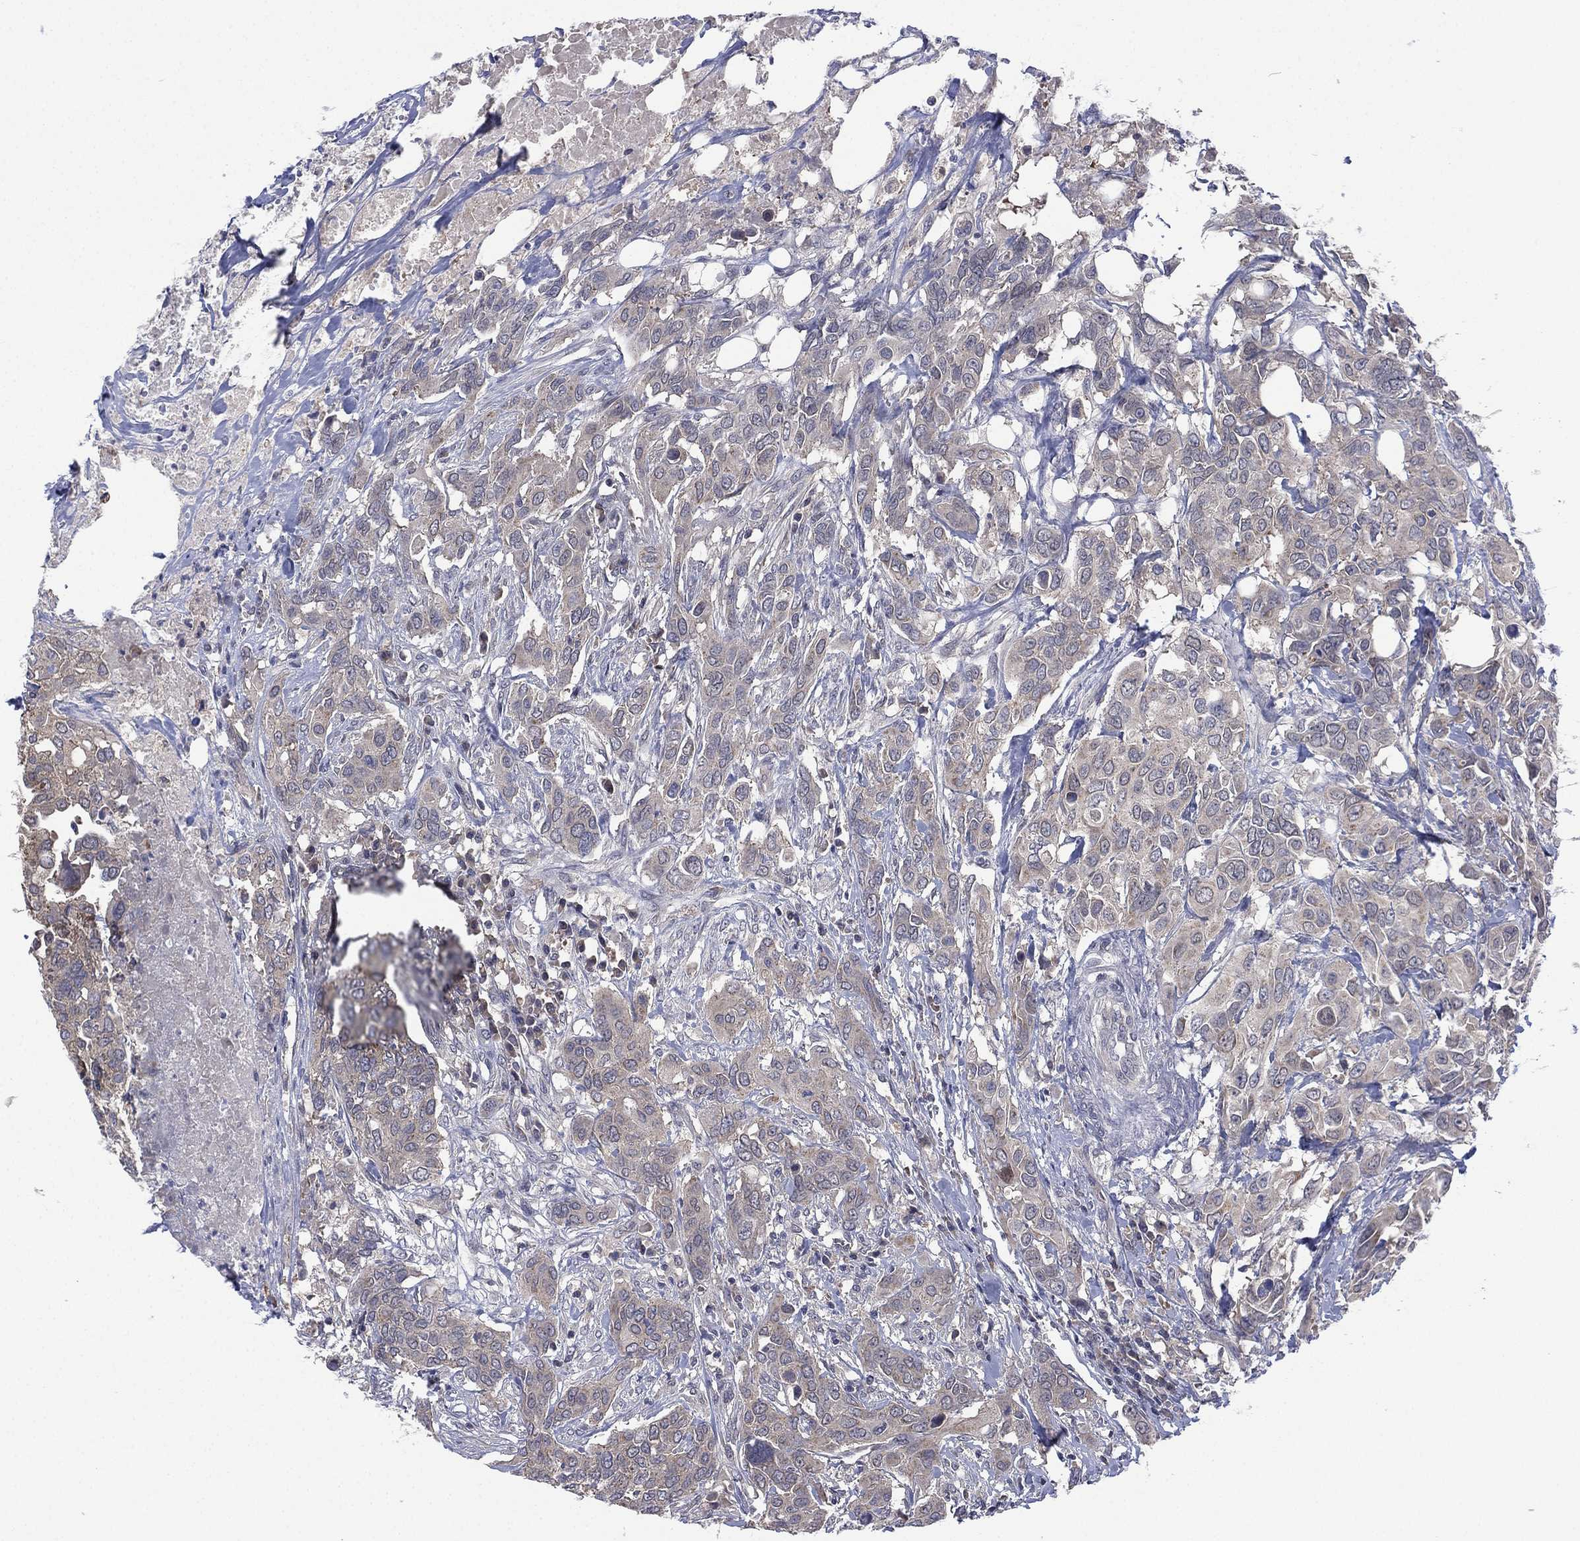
{"staining": {"intensity": "negative", "quantity": "none", "location": "none"}, "tissue": "urothelial cancer", "cell_type": "Tumor cells", "image_type": "cancer", "snomed": [{"axis": "morphology", "description": "Urothelial carcinoma, NOS"}, {"axis": "morphology", "description": "Urothelial carcinoma, High grade"}, {"axis": "topography", "description": "Urinary bladder"}], "caption": "Image shows no protein staining in tumor cells of urothelial cancer tissue.", "gene": "MPP7", "patient": {"sex": "male", "age": 63}}